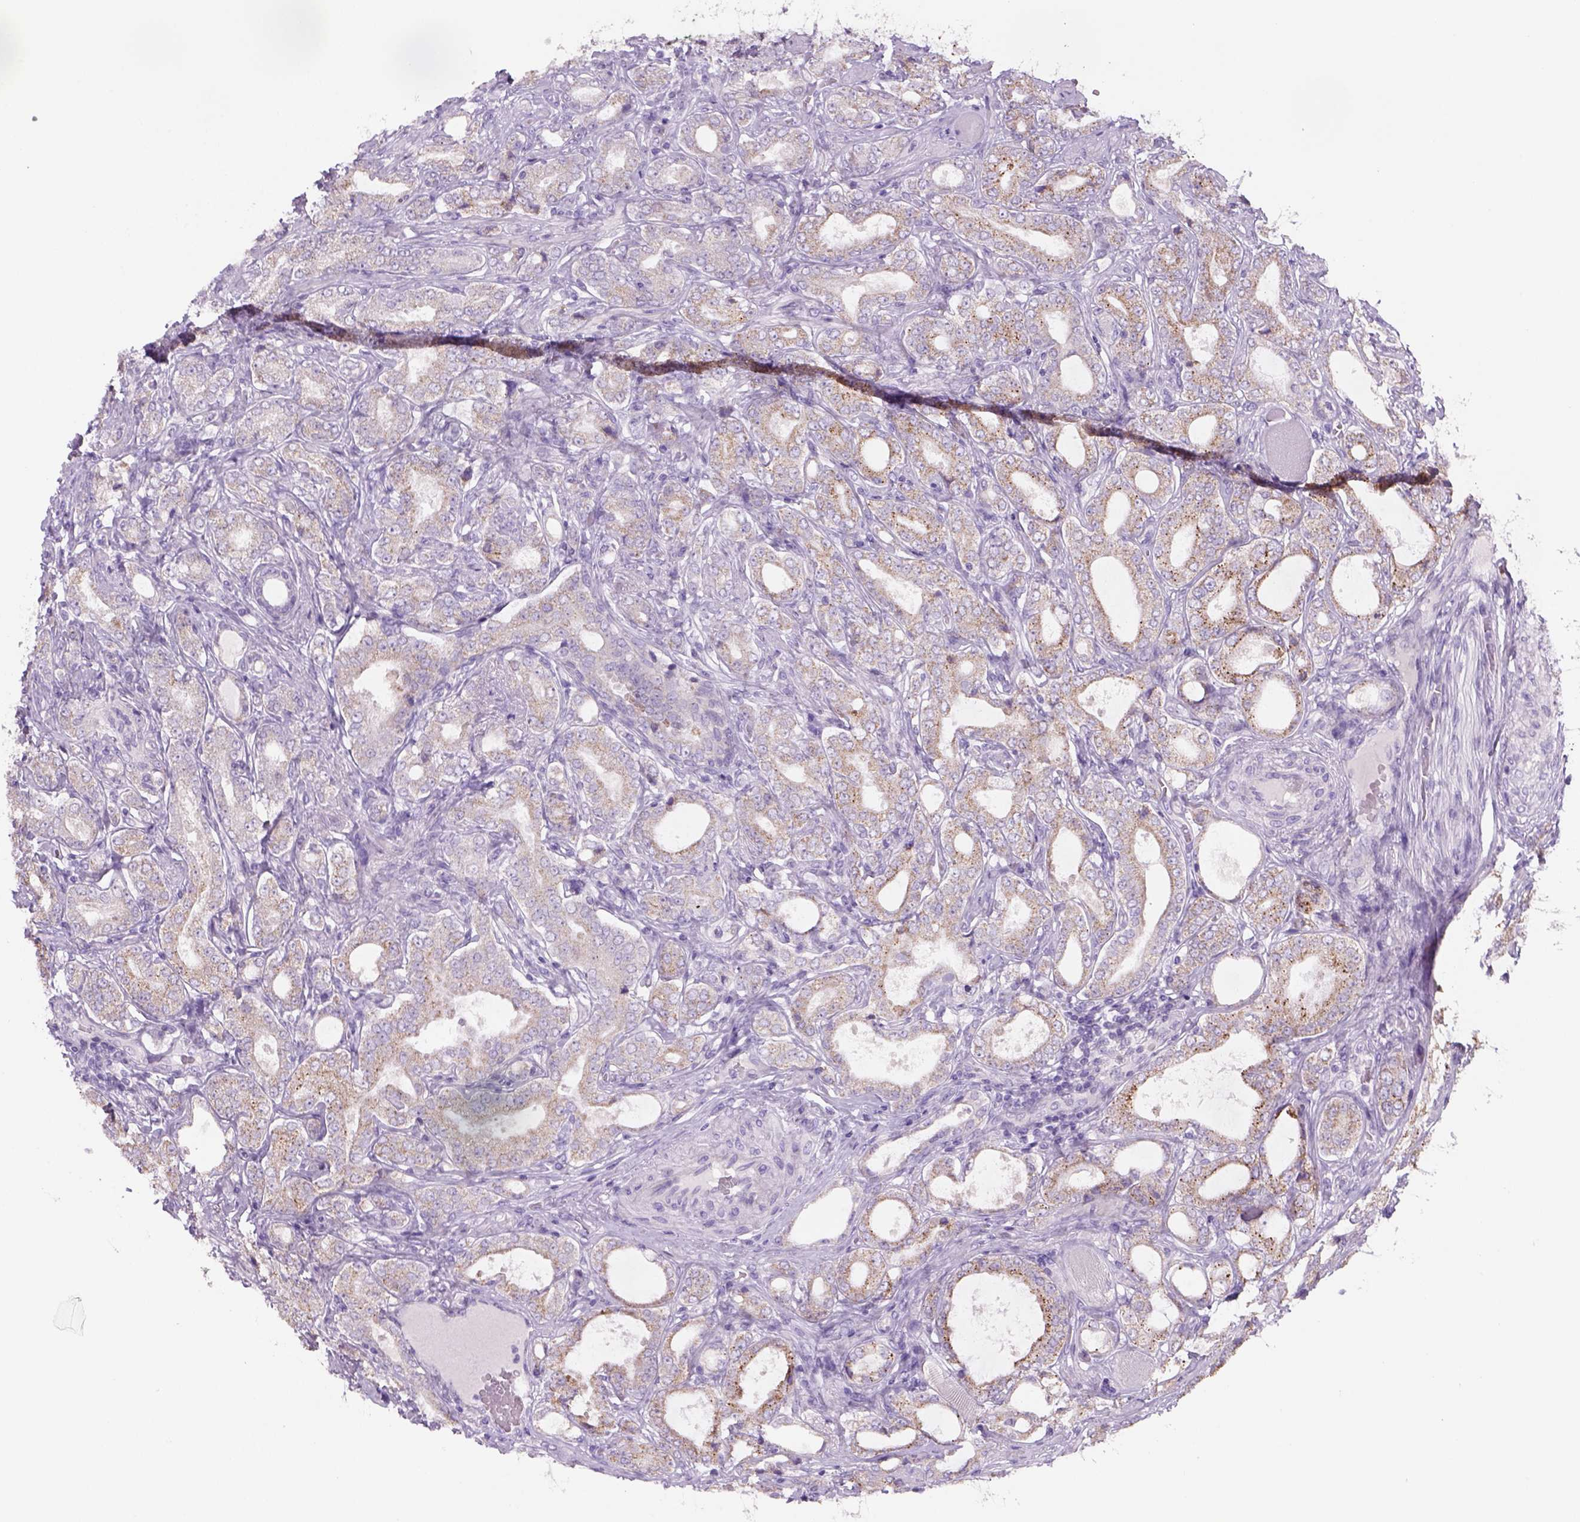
{"staining": {"intensity": "weak", "quantity": "25%-75%", "location": "cytoplasmic/membranous"}, "tissue": "prostate cancer", "cell_type": "Tumor cells", "image_type": "cancer", "snomed": [{"axis": "morphology", "description": "Adenocarcinoma, NOS"}, {"axis": "topography", "description": "Prostate"}], "caption": "Tumor cells exhibit low levels of weak cytoplasmic/membranous expression in approximately 25%-75% of cells in human prostate cancer (adenocarcinoma).", "gene": "ADGRV1", "patient": {"sex": "male", "age": 64}}